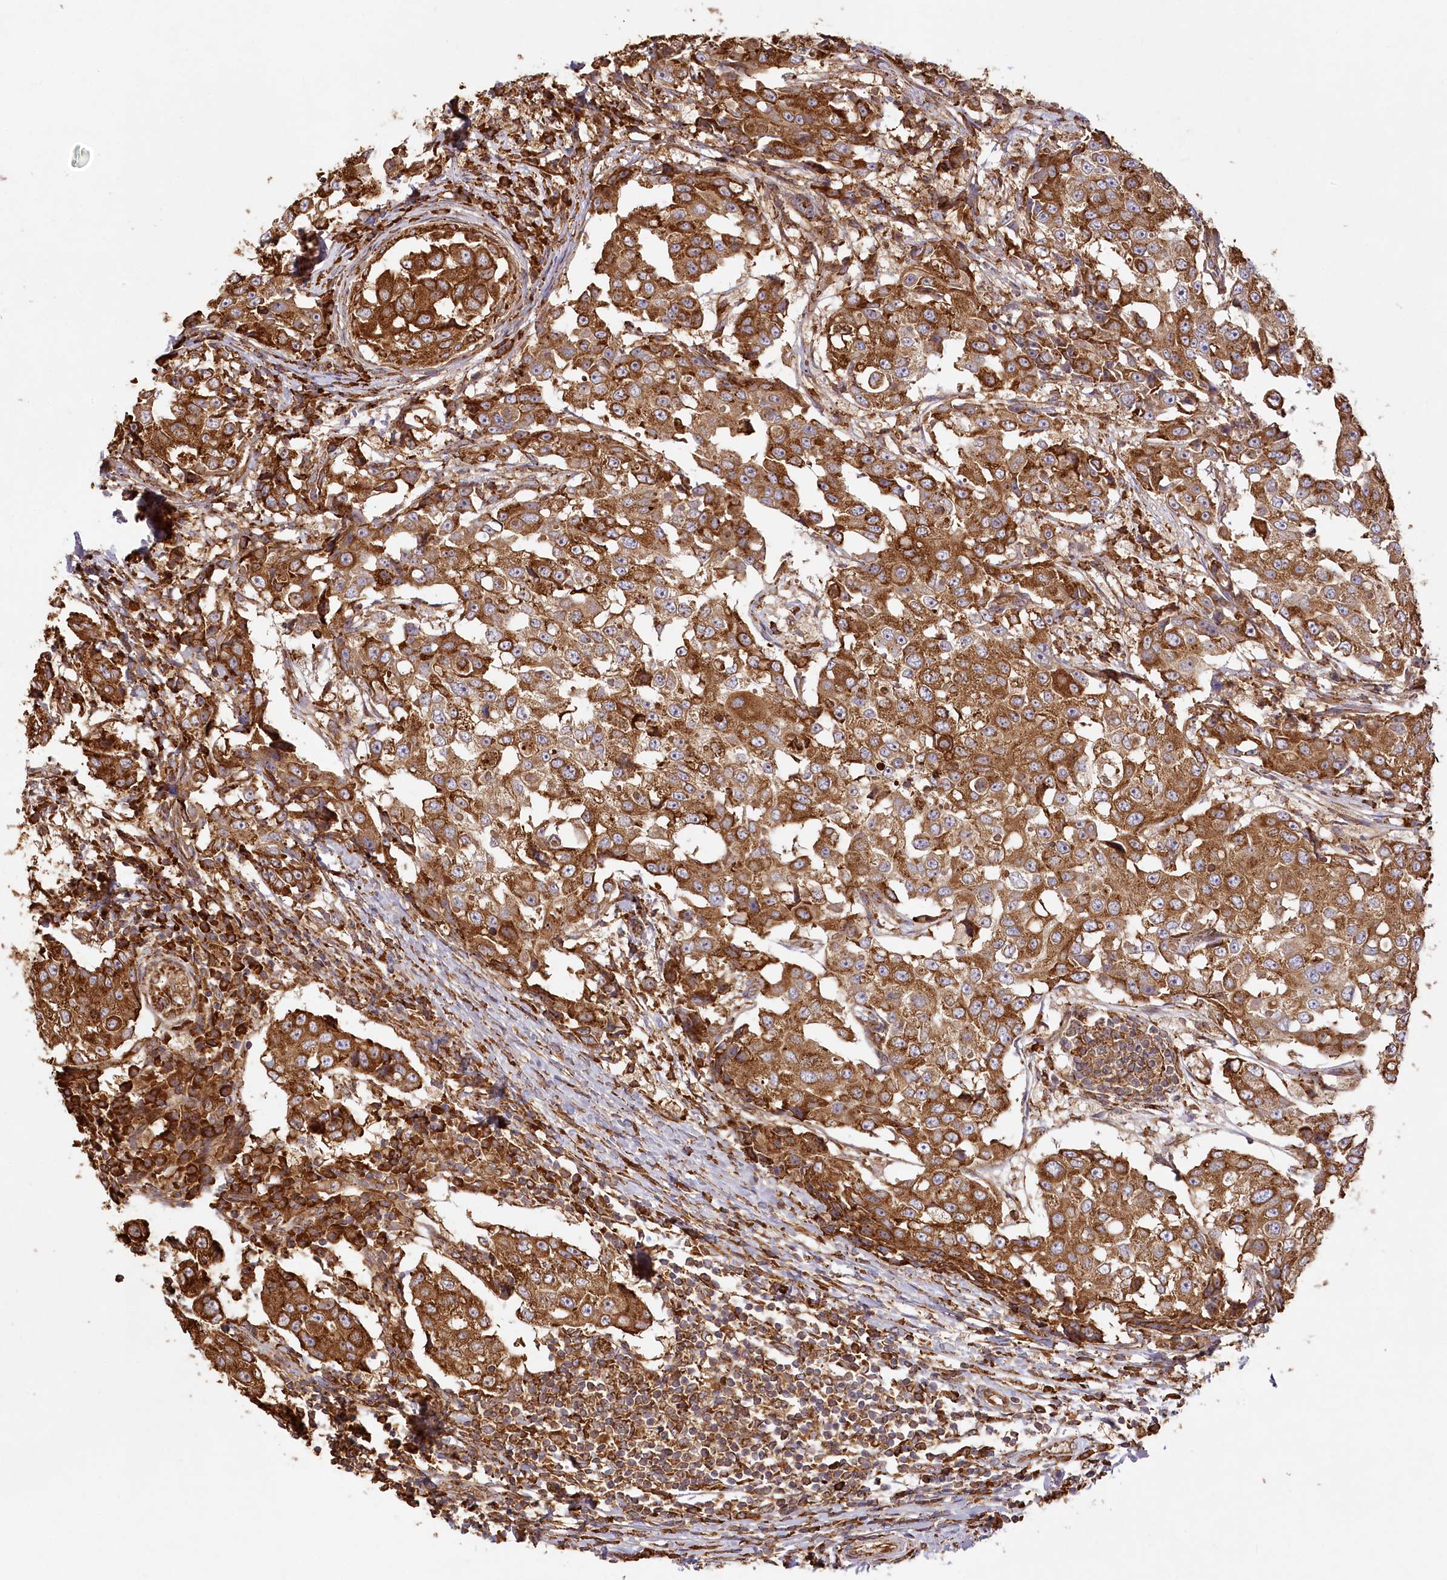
{"staining": {"intensity": "strong", "quantity": ">75%", "location": "cytoplasmic/membranous"}, "tissue": "breast cancer", "cell_type": "Tumor cells", "image_type": "cancer", "snomed": [{"axis": "morphology", "description": "Duct carcinoma"}, {"axis": "topography", "description": "Breast"}], "caption": "Protein expression by immunohistochemistry (IHC) demonstrates strong cytoplasmic/membranous positivity in about >75% of tumor cells in breast cancer.", "gene": "ACAP2", "patient": {"sex": "female", "age": 27}}